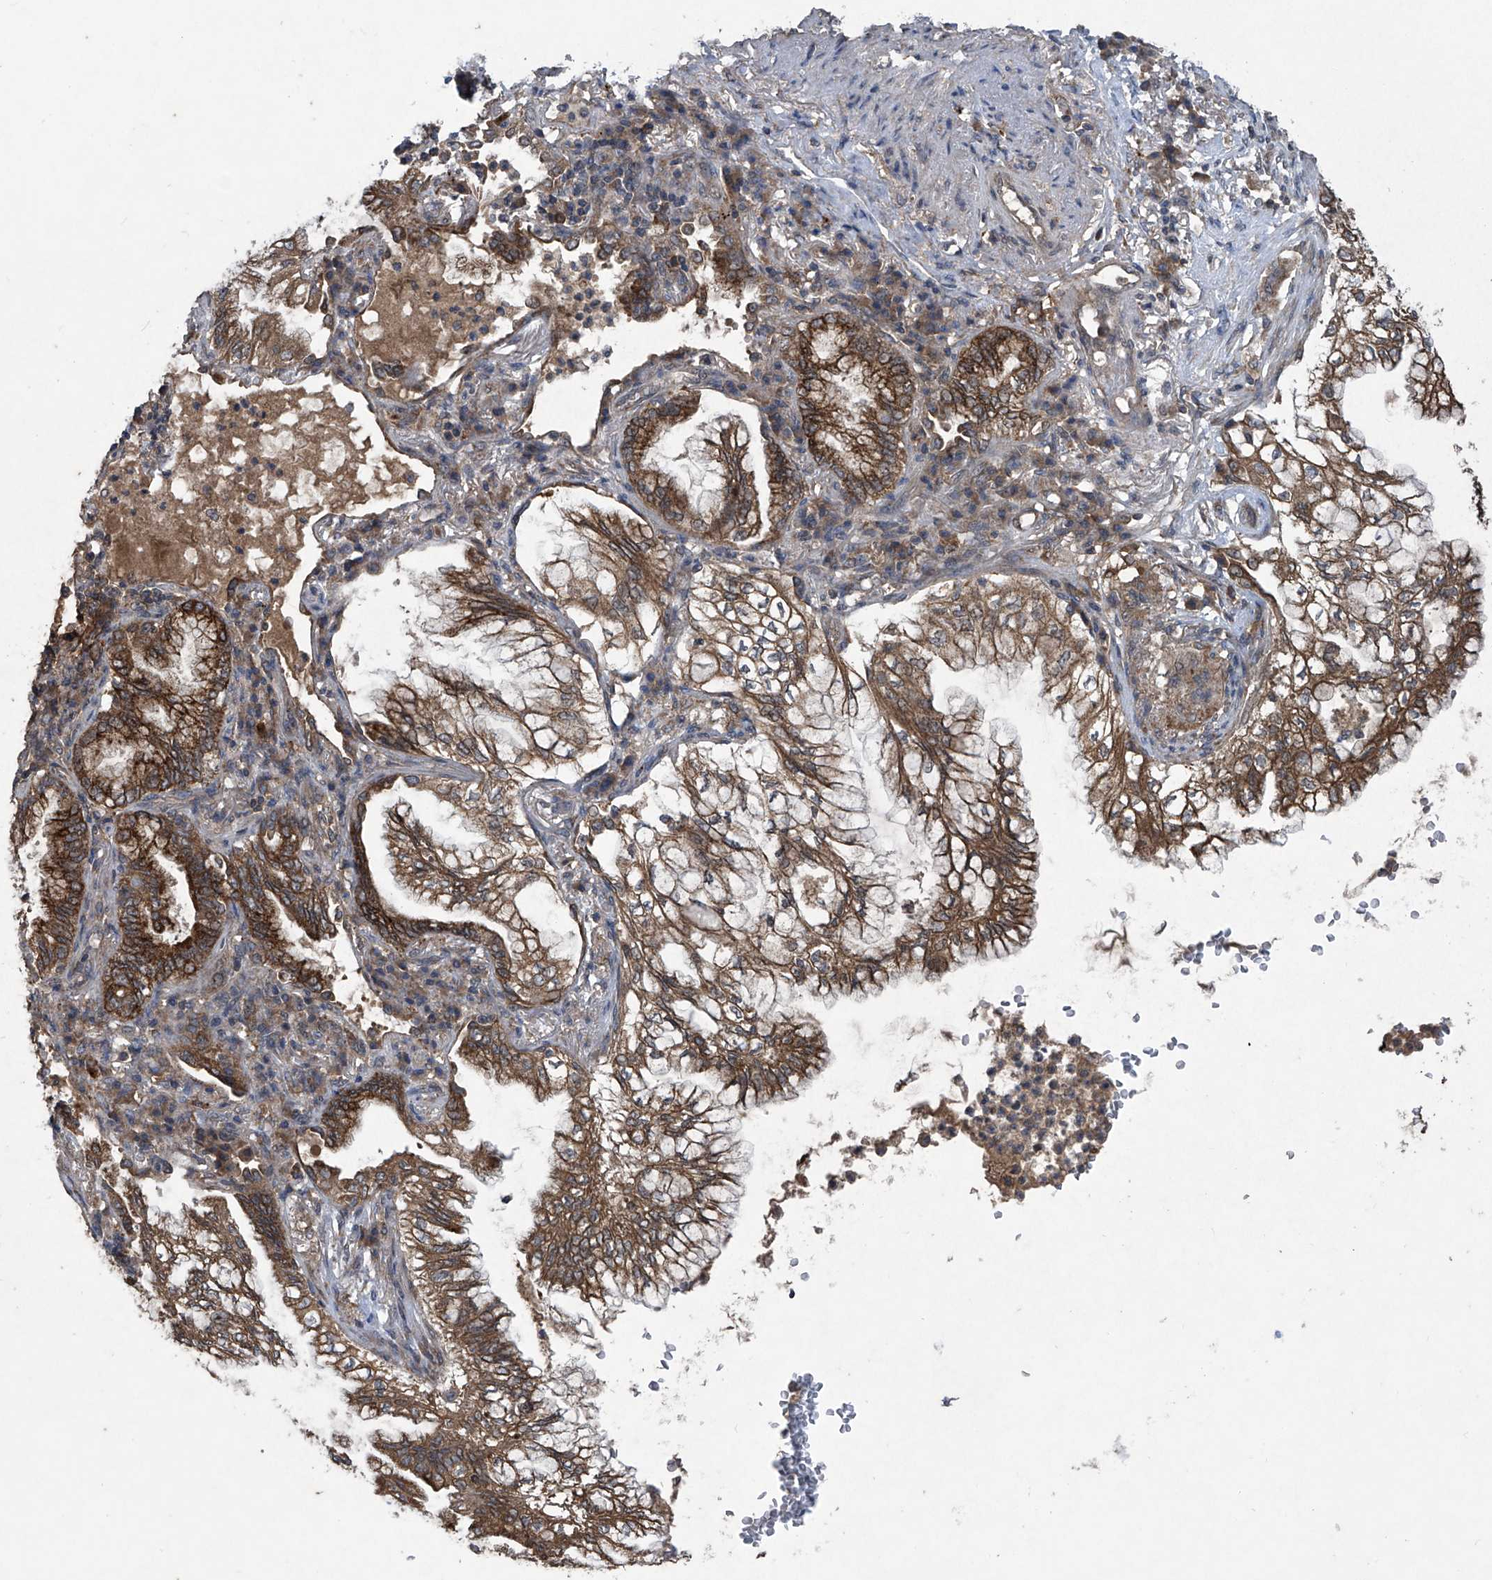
{"staining": {"intensity": "moderate", "quantity": ">75%", "location": "cytoplasmic/membranous"}, "tissue": "lung cancer", "cell_type": "Tumor cells", "image_type": "cancer", "snomed": [{"axis": "morphology", "description": "Adenocarcinoma, NOS"}, {"axis": "topography", "description": "Lung"}], "caption": "Lung cancer stained for a protein displays moderate cytoplasmic/membranous positivity in tumor cells. The protein is shown in brown color, while the nuclei are stained blue.", "gene": "SUMF2", "patient": {"sex": "female", "age": 70}}